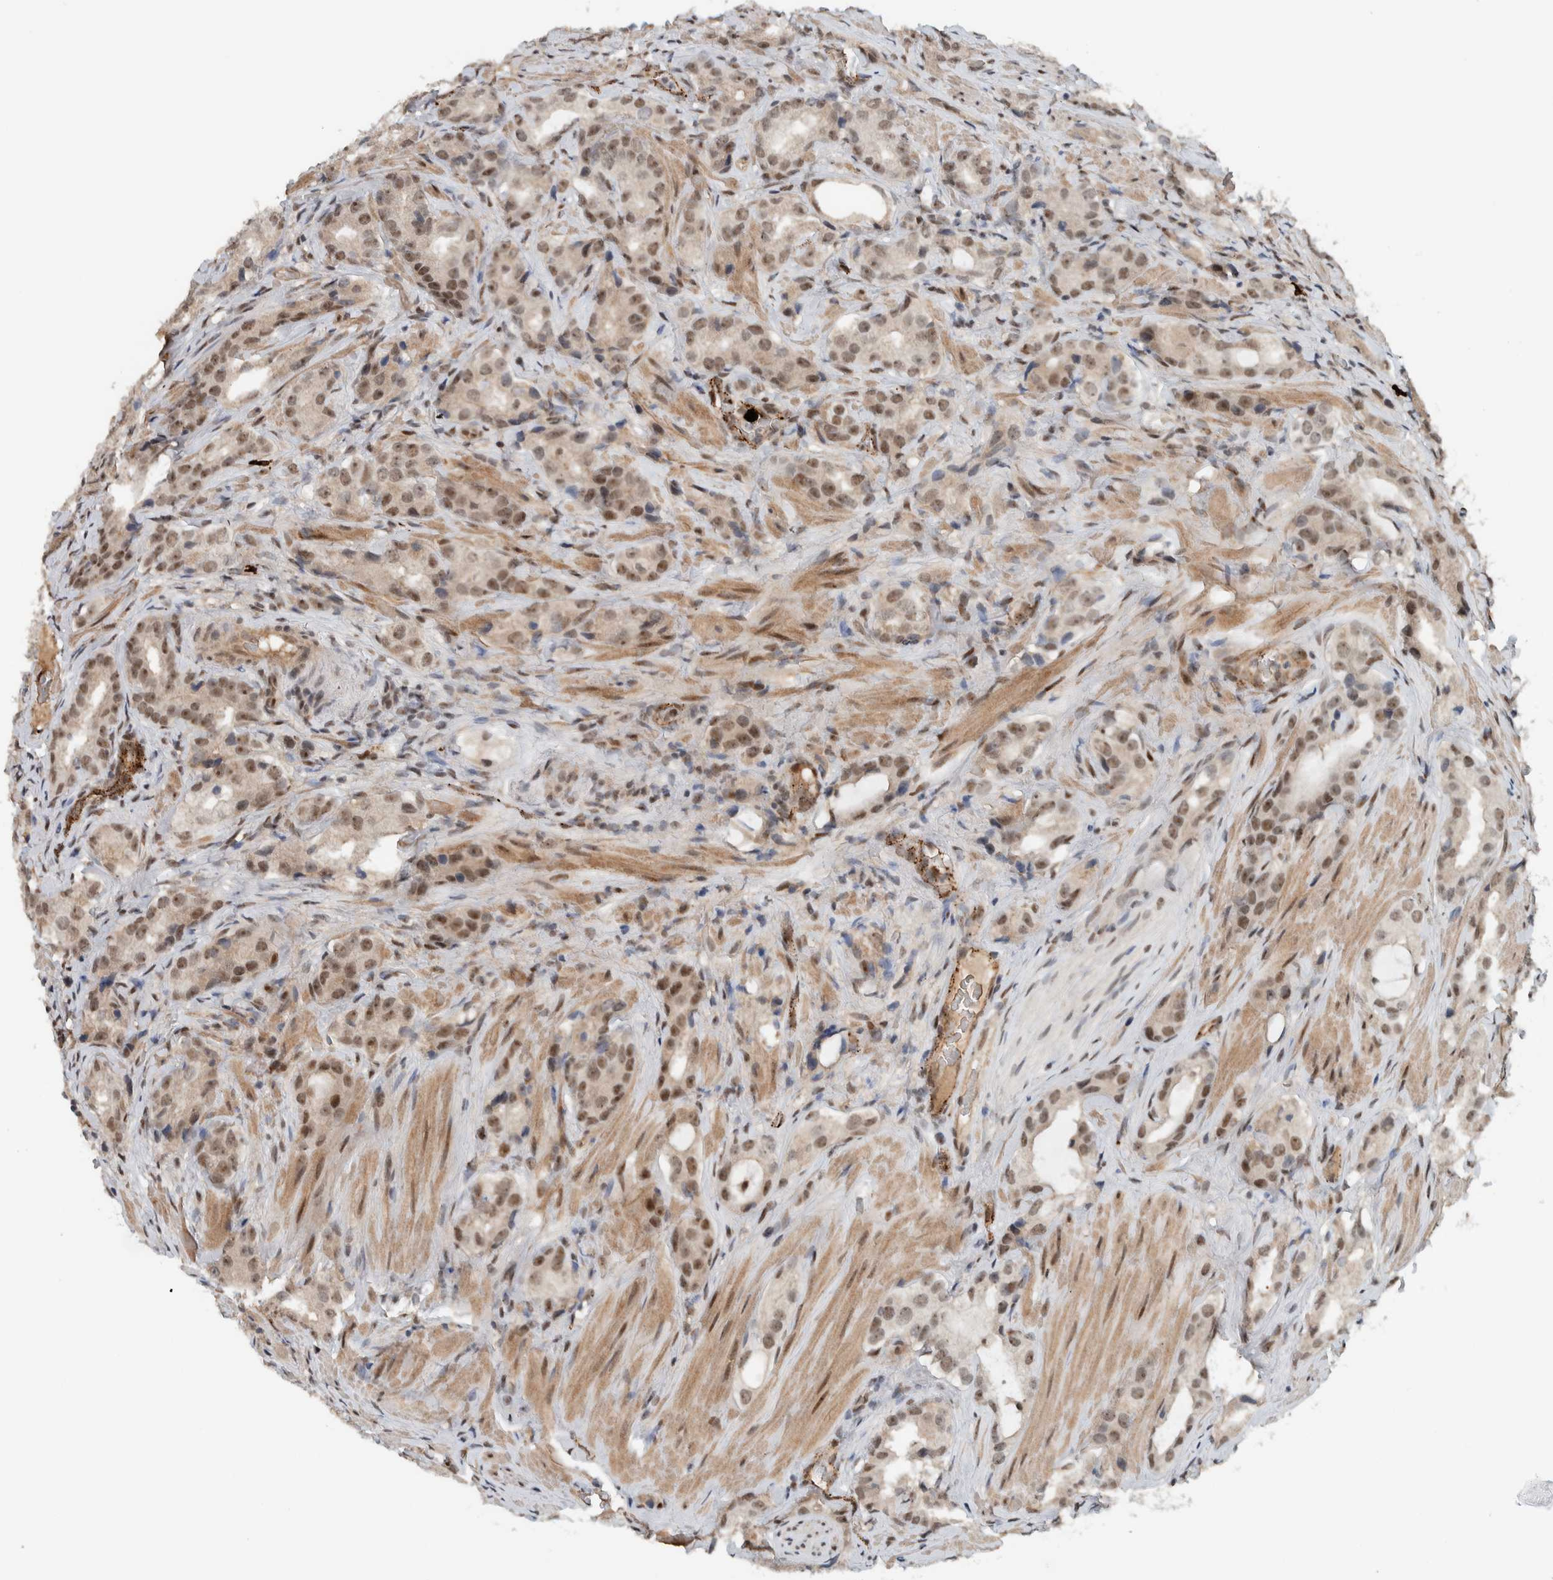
{"staining": {"intensity": "moderate", "quantity": ">75%", "location": "nuclear"}, "tissue": "prostate cancer", "cell_type": "Tumor cells", "image_type": "cancer", "snomed": [{"axis": "morphology", "description": "Adenocarcinoma, High grade"}, {"axis": "topography", "description": "Prostate"}], "caption": "Moderate nuclear protein expression is appreciated in approximately >75% of tumor cells in prostate cancer (adenocarcinoma (high-grade)). The protein is shown in brown color, while the nuclei are stained blue.", "gene": "ZFP91", "patient": {"sex": "male", "age": 63}}